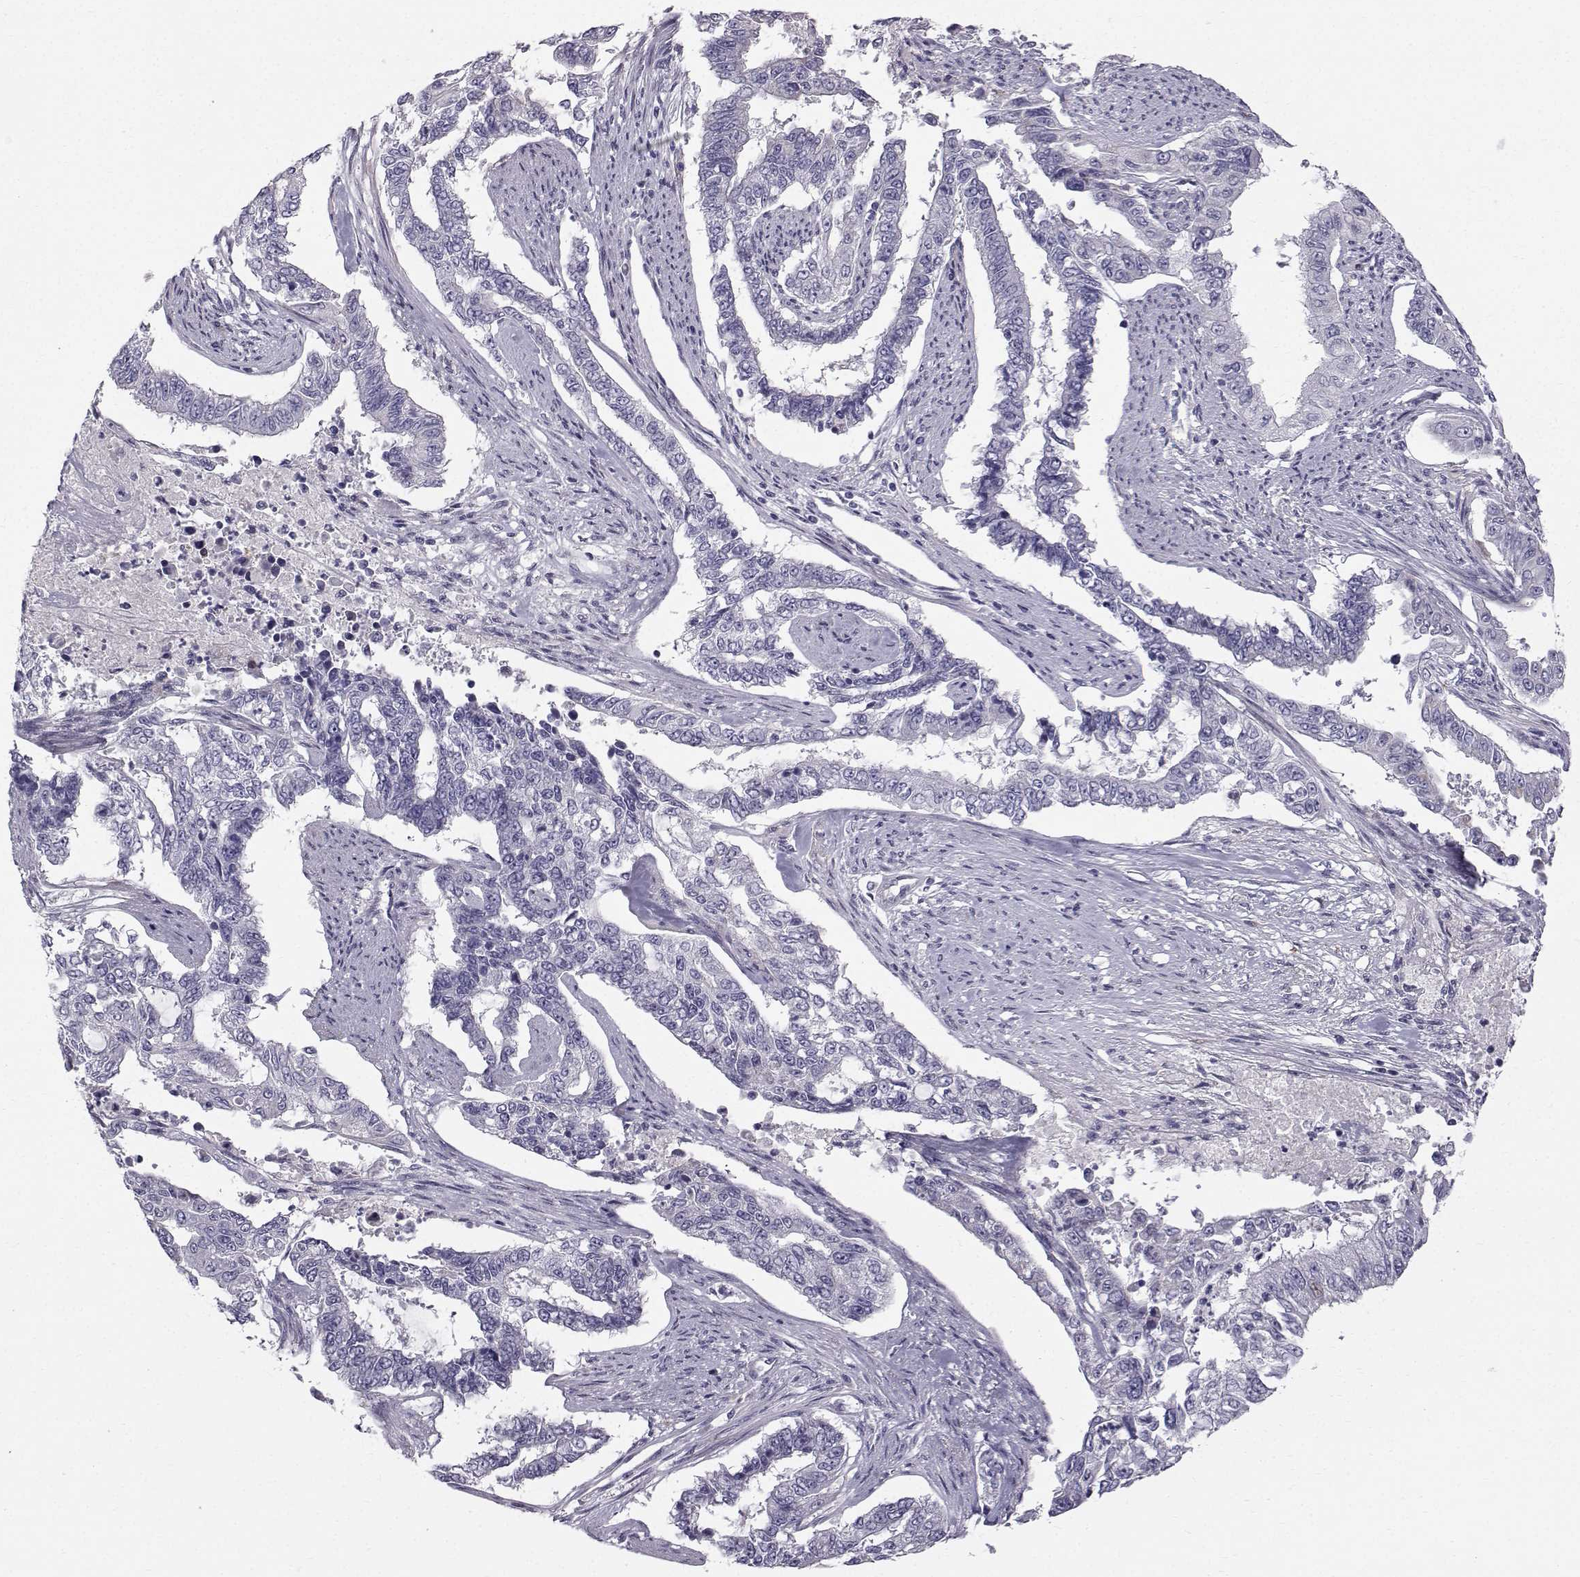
{"staining": {"intensity": "negative", "quantity": "none", "location": "none"}, "tissue": "endometrial cancer", "cell_type": "Tumor cells", "image_type": "cancer", "snomed": [{"axis": "morphology", "description": "Adenocarcinoma, NOS"}, {"axis": "topography", "description": "Uterus"}], "caption": "High power microscopy micrograph of an IHC image of adenocarcinoma (endometrial), revealing no significant positivity in tumor cells.", "gene": "CALCR", "patient": {"sex": "female", "age": 59}}